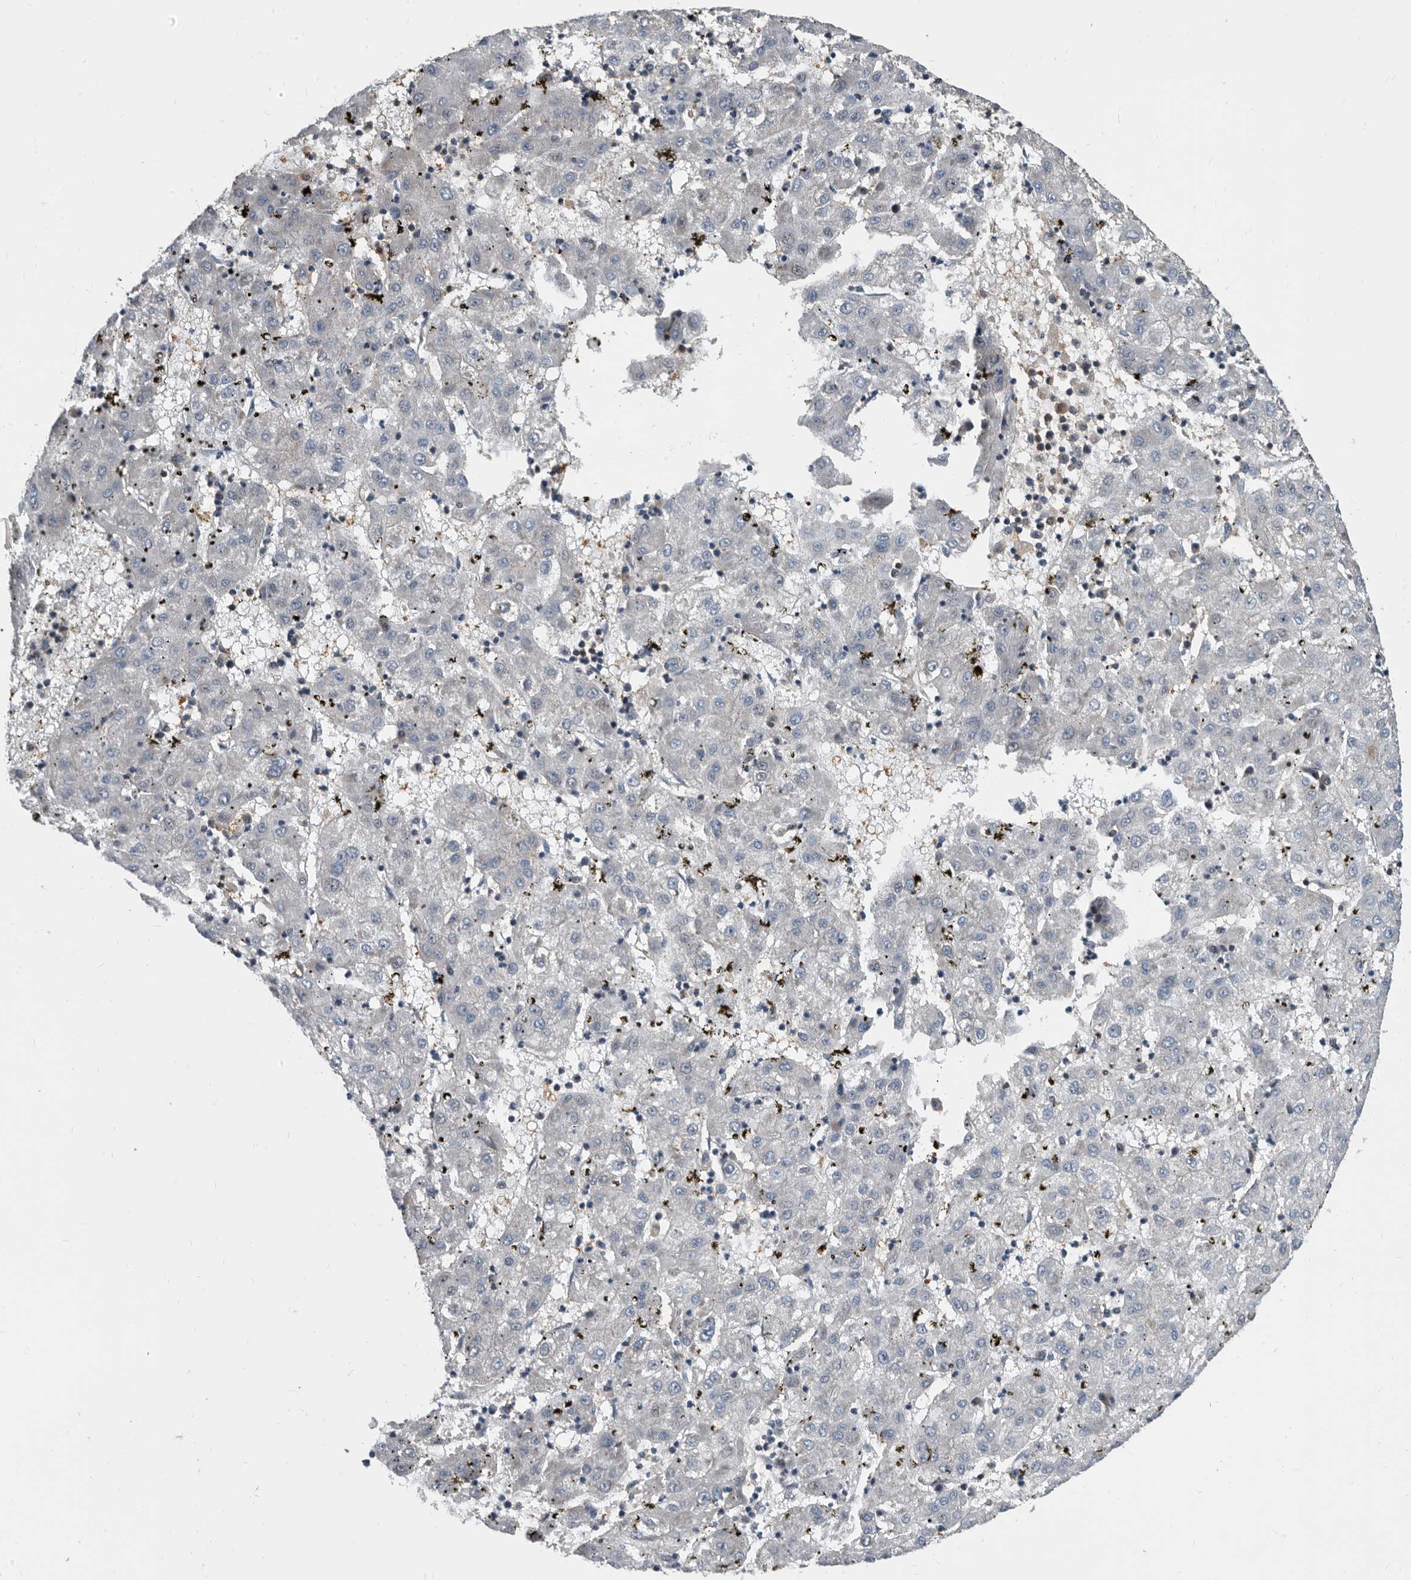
{"staining": {"intensity": "negative", "quantity": "none", "location": "none"}, "tissue": "liver cancer", "cell_type": "Tumor cells", "image_type": "cancer", "snomed": [{"axis": "morphology", "description": "Carcinoma, Hepatocellular, NOS"}, {"axis": "topography", "description": "Liver"}], "caption": "Immunohistochemical staining of human liver cancer (hepatocellular carcinoma) demonstrates no significant positivity in tumor cells.", "gene": "APEH", "patient": {"sex": "male", "age": 72}}